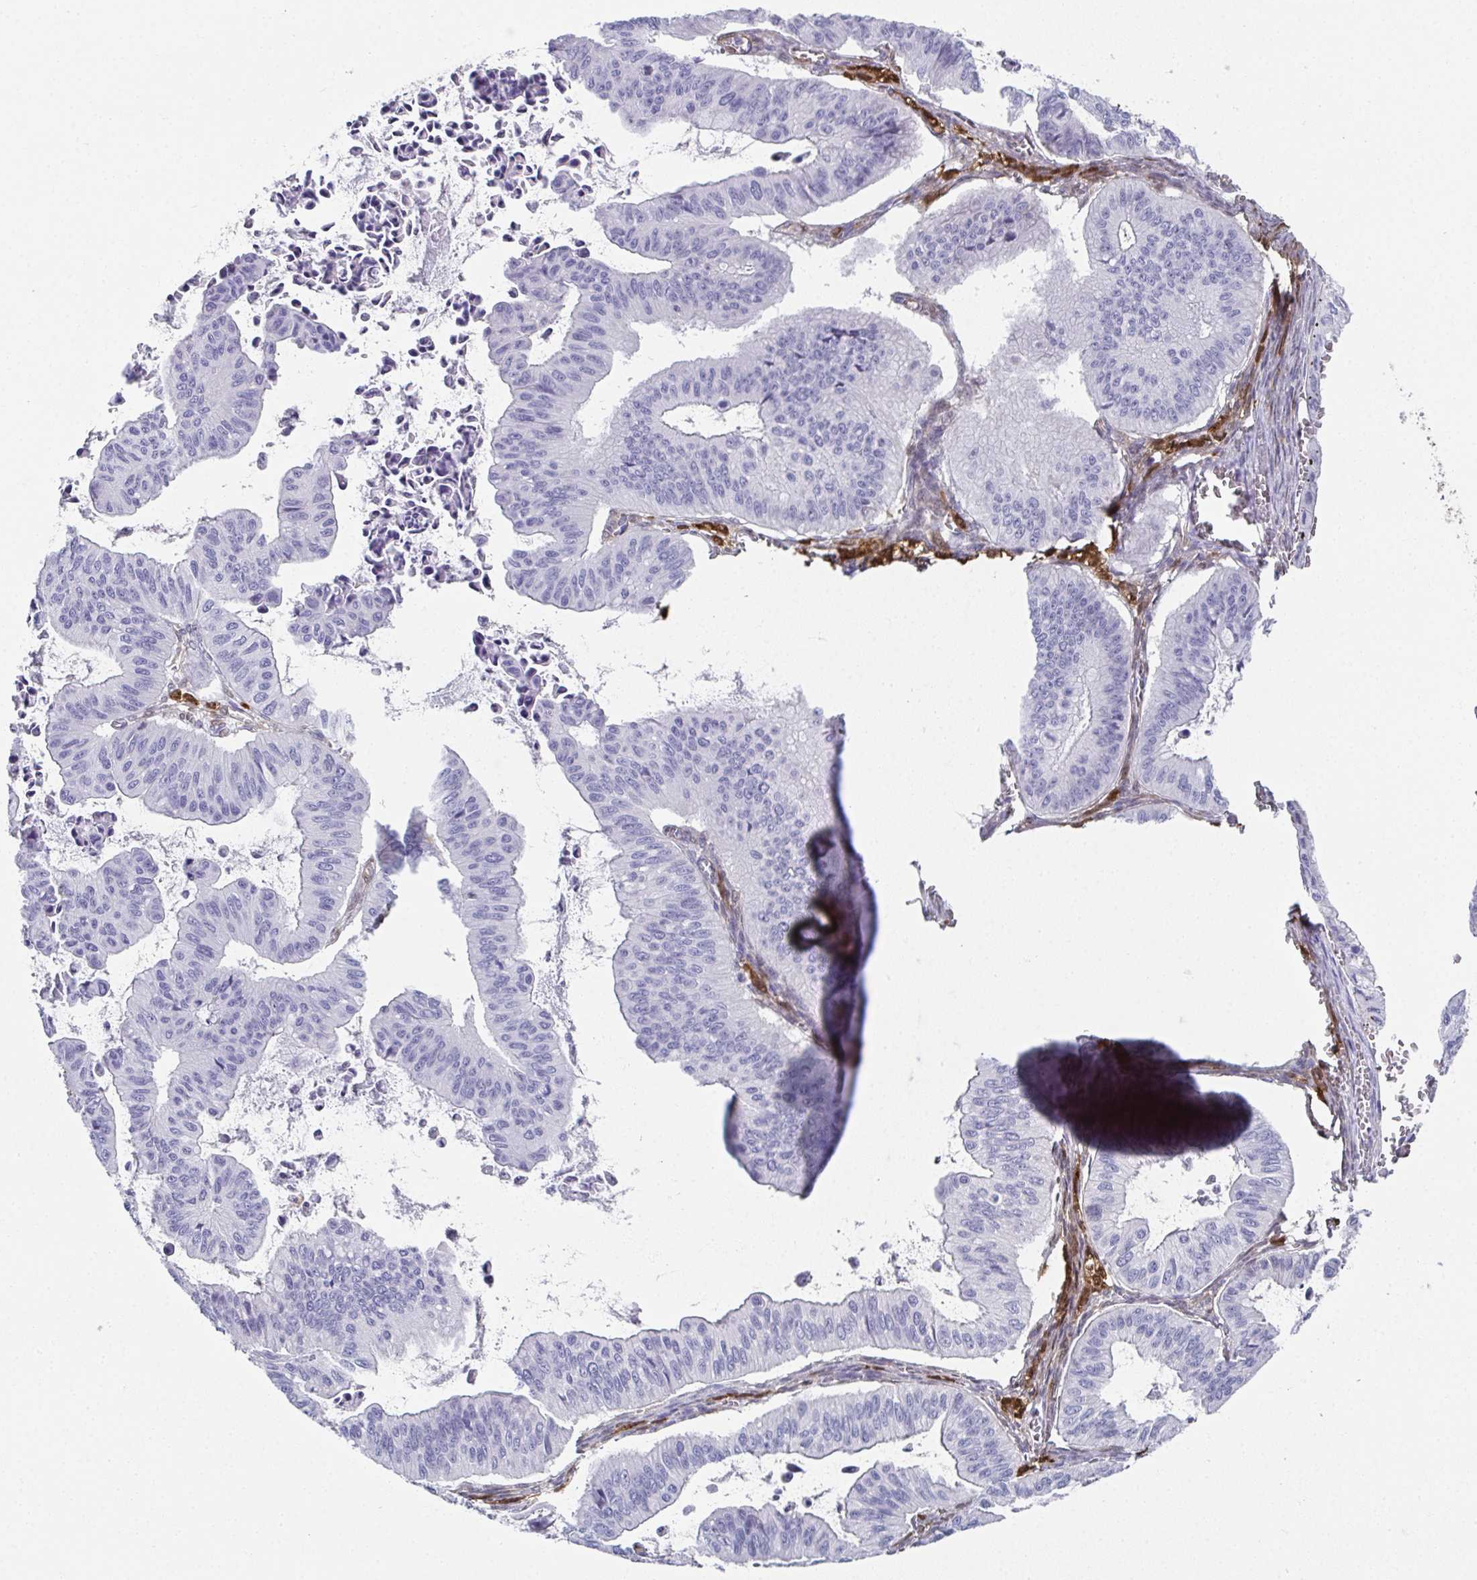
{"staining": {"intensity": "negative", "quantity": "none", "location": "none"}, "tissue": "ovarian cancer", "cell_type": "Tumor cells", "image_type": "cancer", "snomed": [{"axis": "morphology", "description": "Cystadenocarcinoma, mucinous, NOS"}, {"axis": "topography", "description": "Ovary"}], "caption": "The micrograph demonstrates no significant positivity in tumor cells of mucinous cystadenocarcinoma (ovarian). The staining was performed using DAB (3,3'-diaminobenzidine) to visualize the protein expression in brown, while the nuclei were stained in blue with hematoxylin (Magnification: 20x).", "gene": "RBP1", "patient": {"sex": "female", "age": 72}}